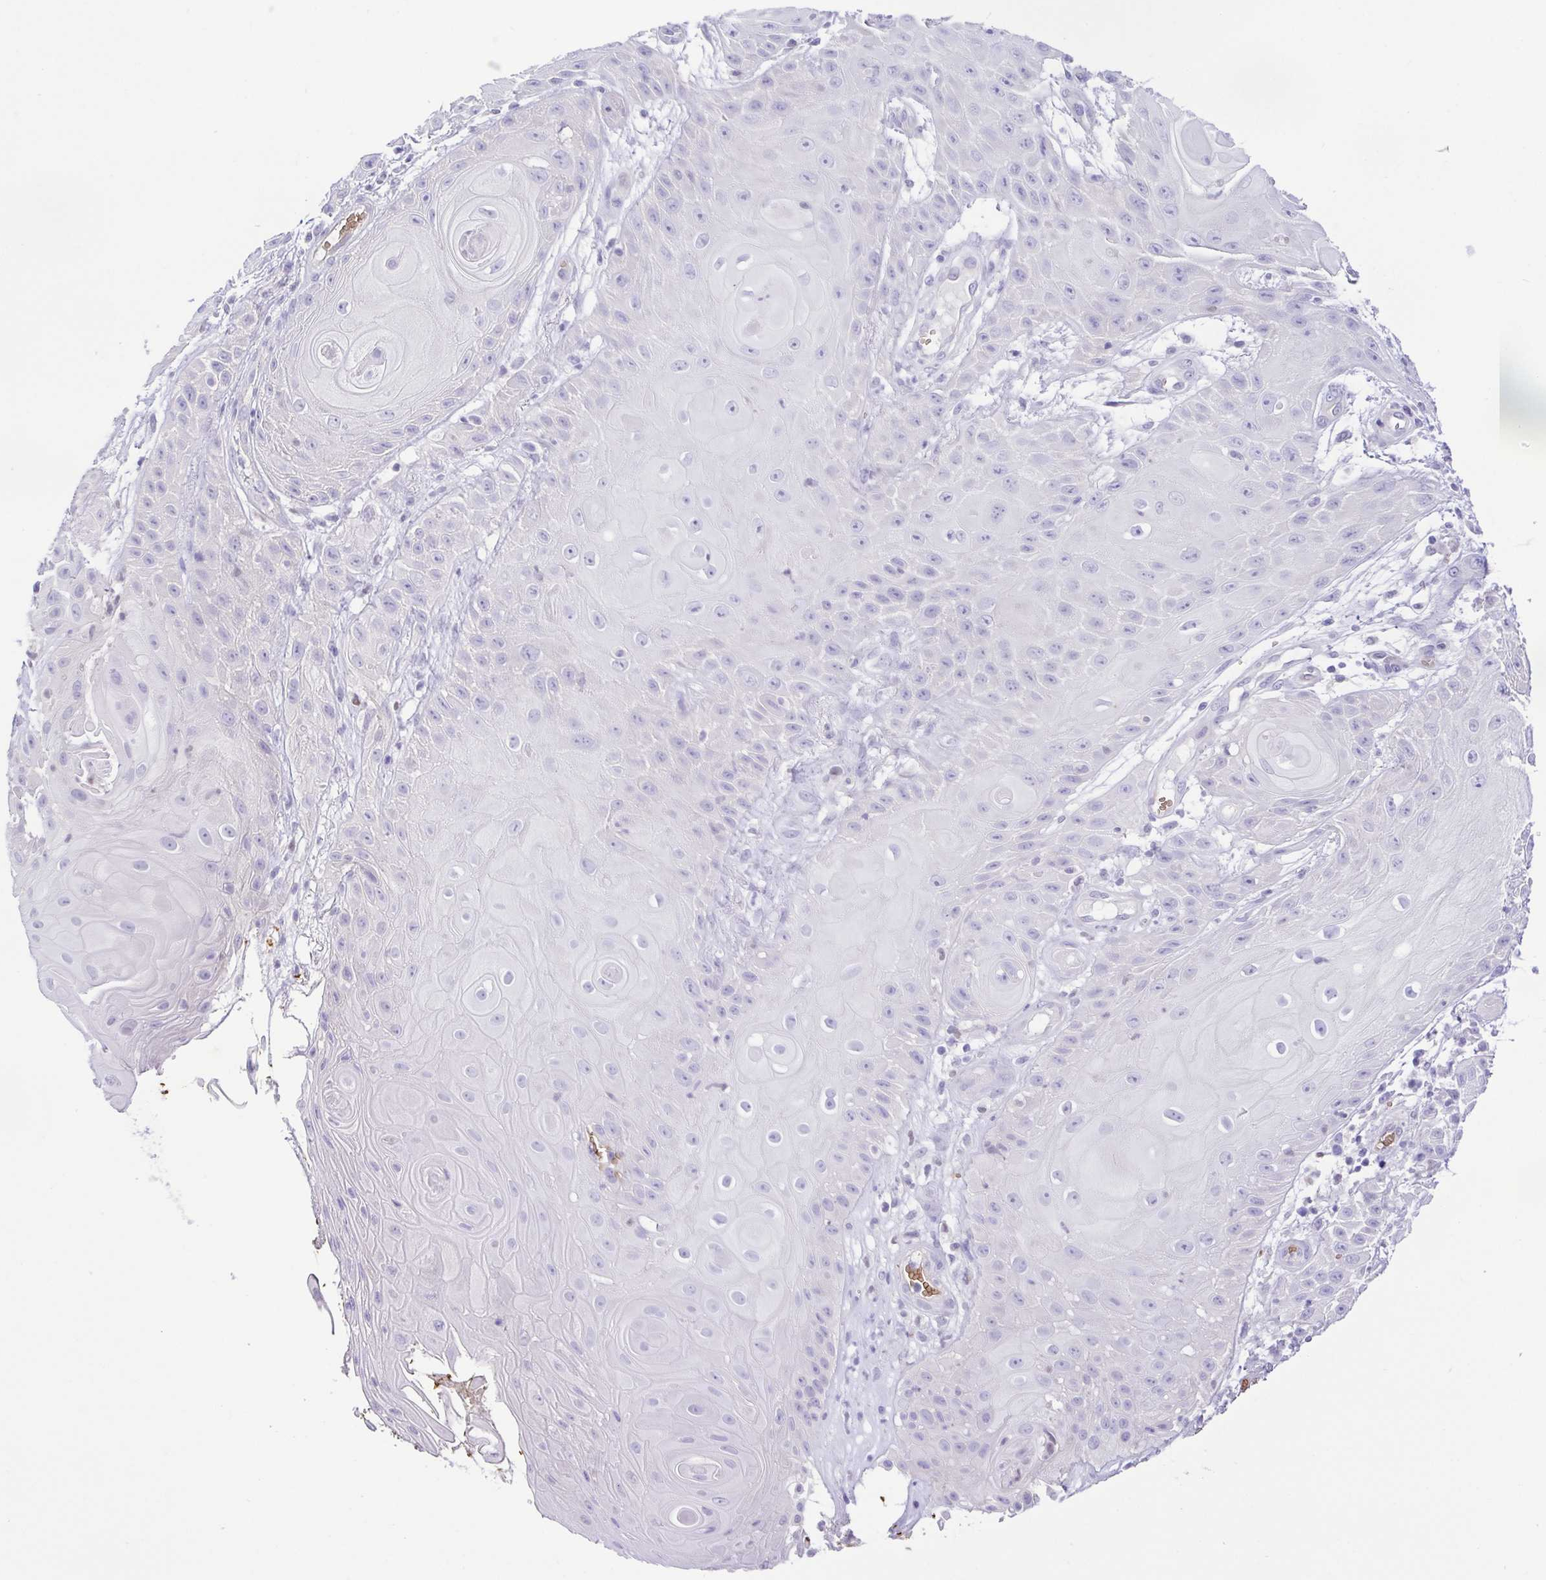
{"staining": {"intensity": "negative", "quantity": "none", "location": "none"}, "tissue": "skin cancer", "cell_type": "Tumor cells", "image_type": "cancer", "snomed": [{"axis": "morphology", "description": "Squamous cell carcinoma, NOS"}, {"axis": "topography", "description": "Skin"}], "caption": "This is an immunohistochemistry (IHC) histopathology image of human skin cancer (squamous cell carcinoma). There is no positivity in tumor cells.", "gene": "EPB42", "patient": {"sex": "male", "age": 62}}